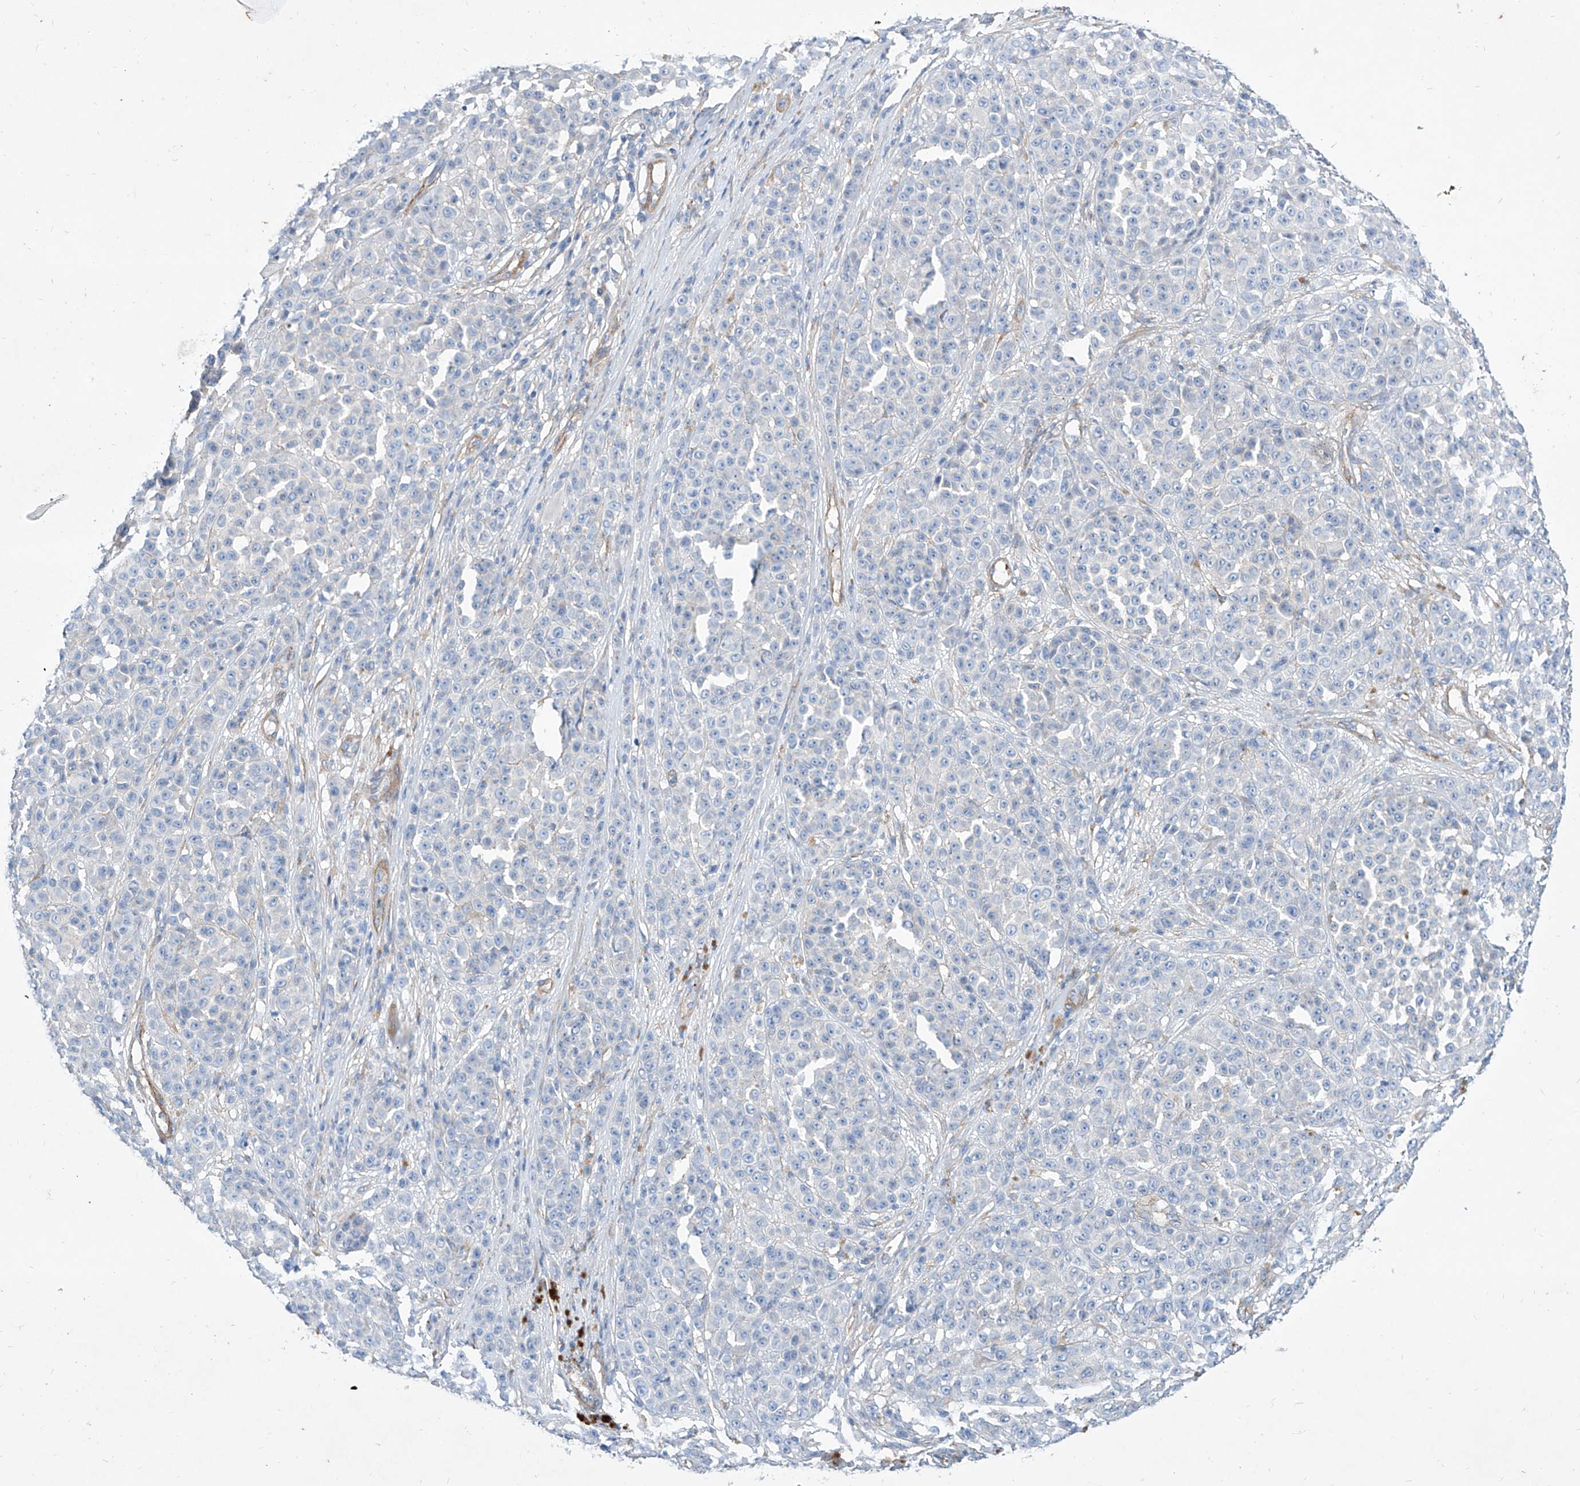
{"staining": {"intensity": "negative", "quantity": "none", "location": "none"}, "tissue": "melanoma", "cell_type": "Tumor cells", "image_type": "cancer", "snomed": [{"axis": "morphology", "description": "Malignant melanoma, NOS"}, {"axis": "topography", "description": "Skin"}], "caption": "Human melanoma stained for a protein using IHC reveals no staining in tumor cells.", "gene": "TAS2R60", "patient": {"sex": "female", "age": 94}}